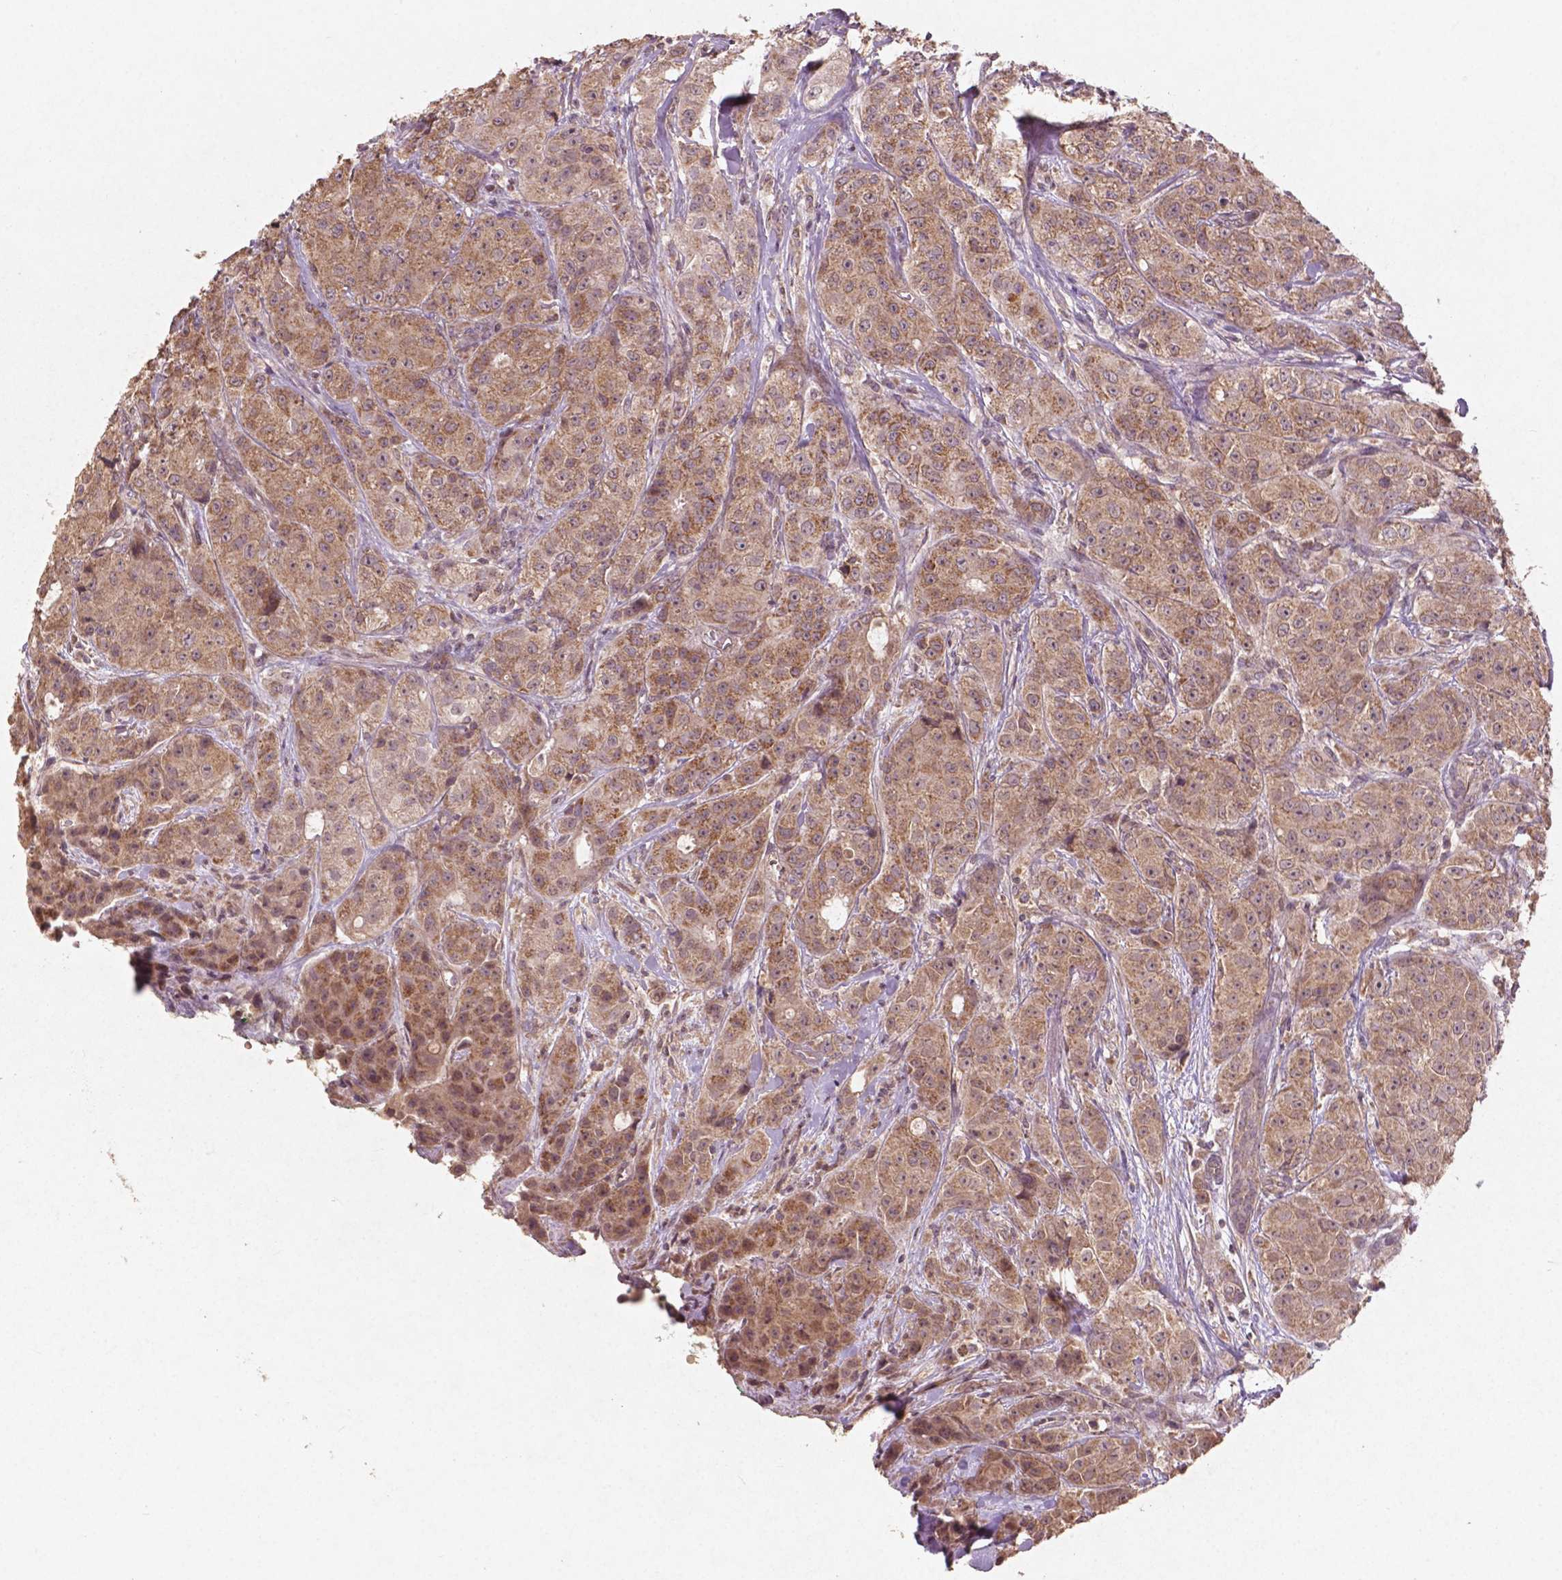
{"staining": {"intensity": "moderate", "quantity": ">75%", "location": "cytoplasmic/membranous"}, "tissue": "breast cancer", "cell_type": "Tumor cells", "image_type": "cancer", "snomed": [{"axis": "morphology", "description": "Duct carcinoma"}, {"axis": "topography", "description": "Breast"}], "caption": "Breast invasive ductal carcinoma stained with a brown dye demonstrates moderate cytoplasmic/membranous positive staining in approximately >75% of tumor cells.", "gene": "ST6GALNAC5", "patient": {"sex": "female", "age": 43}}